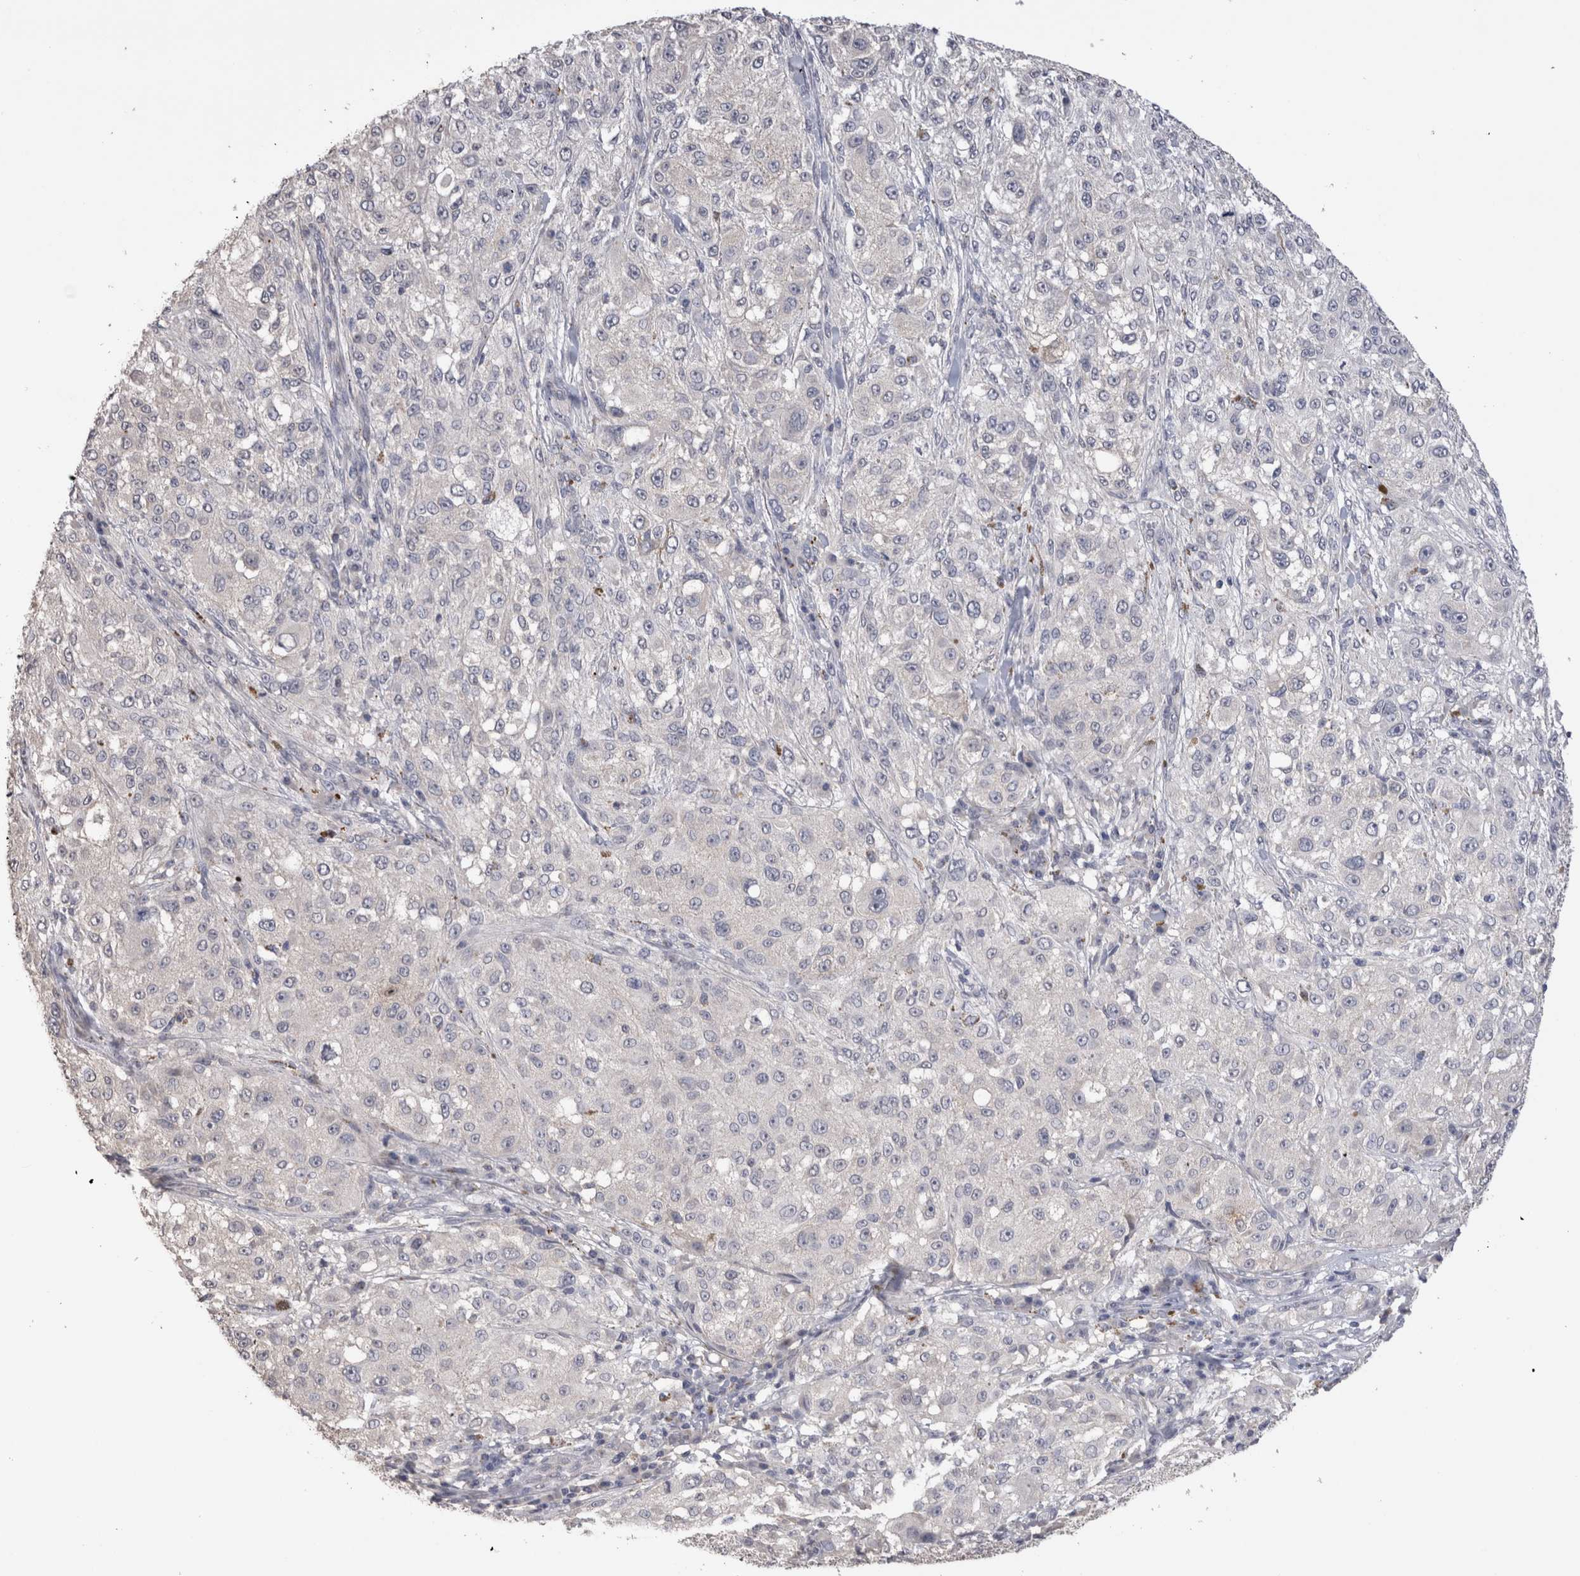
{"staining": {"intensity": "negative", "quantity": "none", "location": "none"}, "tissue": "melanoma", "cell_type": "Tumor cells", "image_type": "cancer", "snomed": [{"axis": "morphology", "description": "Necrosis, NOS"}, {"axis": "morphology", "description": "Malignant melanoma, NOS"}, {"axis": "topography", "description": "Skin"}], "caption": "A micrograph of malignant melanoma stained for a protein exhibits no brown staining in tumor cells.", "gene": "CDH6", "patient": {"sex": "female", "age": 87}}